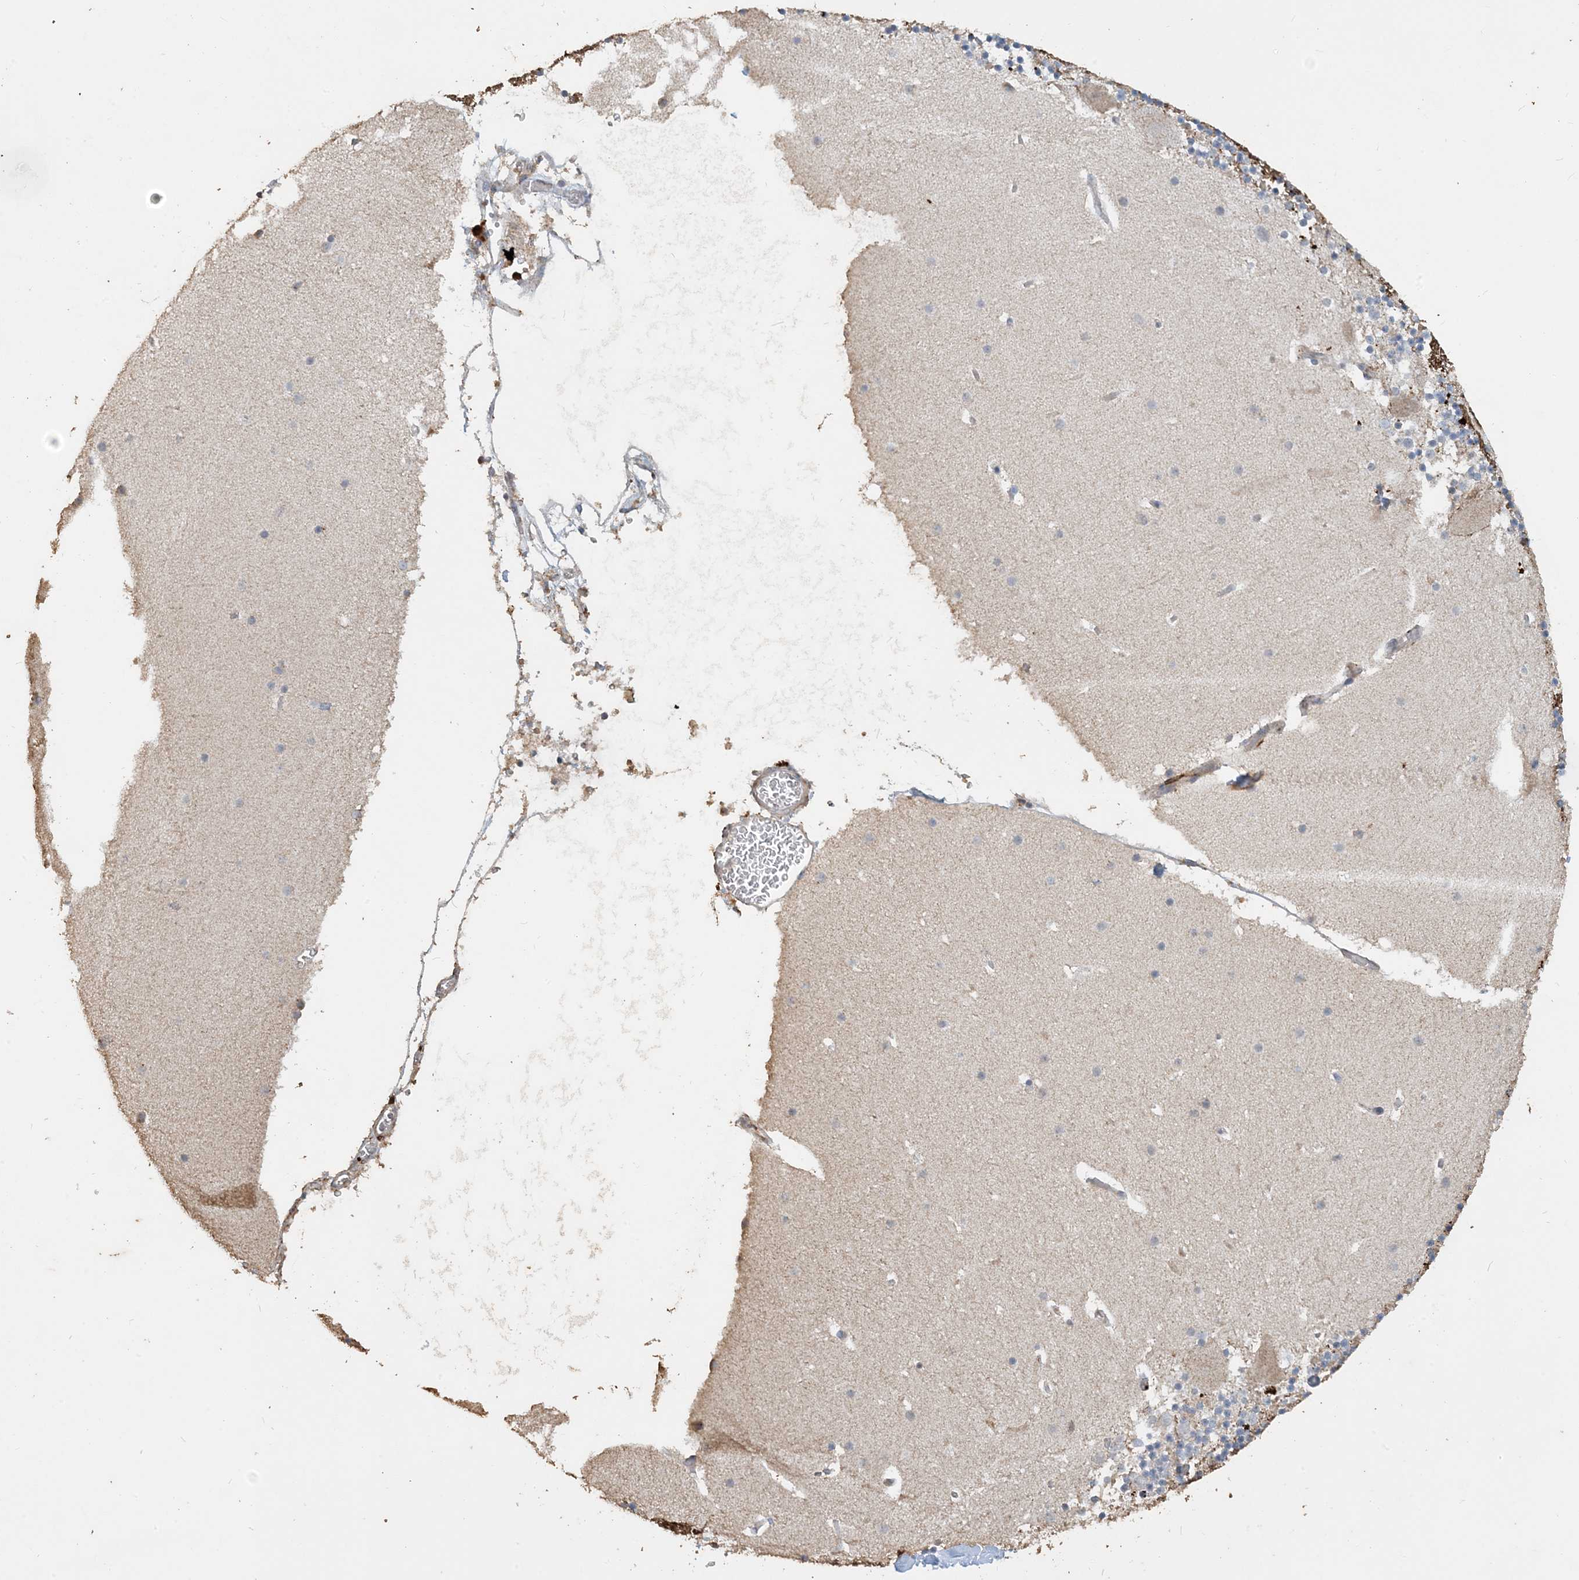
{"staining": {"intensity": "strong", "quantity": "25%-75%", "location": "cytoplasmic/membranous"}, "tissue": "cerebellum", "cell_type": "Cells in granular layer", "image_type": "normal", "snomed": [{"axis": "morphology", "description": "Normal tissue, NOS"}, {"axis": "topography", "description": "Cerebellum"}], "caption": "Unremarkable cerebellum reveals strong cytoplasmic/membranous positivity in approximately 25%-75% of cells in granular layer Nuclei are stained in blue..", "gene": "SFMBT2", "patient": {"sex": "male", "age": 57}}